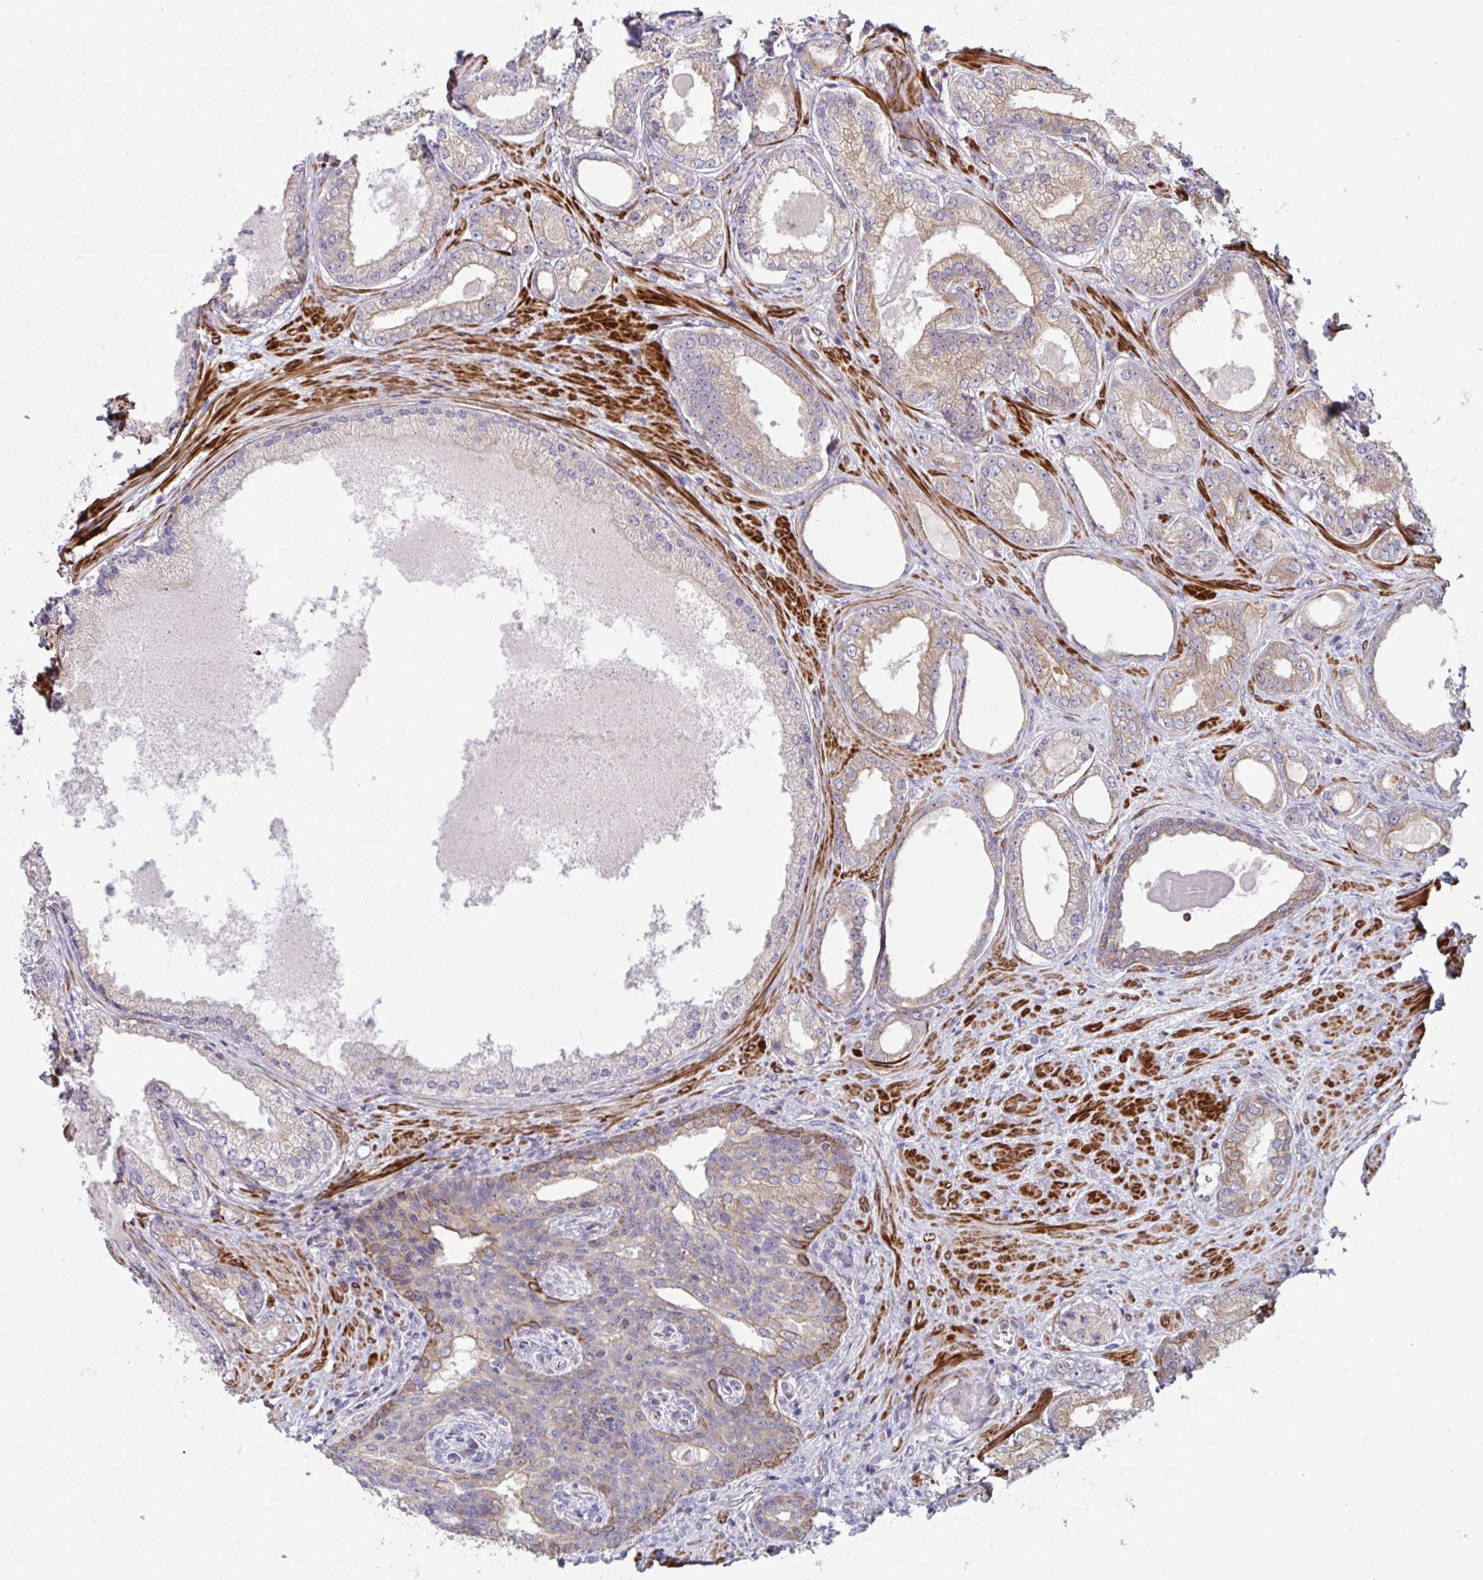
{"staining": {"intensity": "weak", "quantity": ">75%", "location": "cytoplasmic/membranous"}, "tissue": "prostate cancer", "cell_type": "Tumor cells", "image_type": "cancer", "snomed": [{"axis": "morphology", "description": "Adenocarcinoma, NOS"}, {"axis": "morphology", "description": "Adenocarcinoma, Low grade"}, {"axis": "topography", "description": "Prostate"}], "caption": "Immunohistochemical staining of prostate cancer (adenocarcinoma) shows low levels of weak cytoplasmic/membranous protein positivity in about >75% of tumor cells.", "gene": "TANK", "patient": {"sex": "male", "age": 68}}